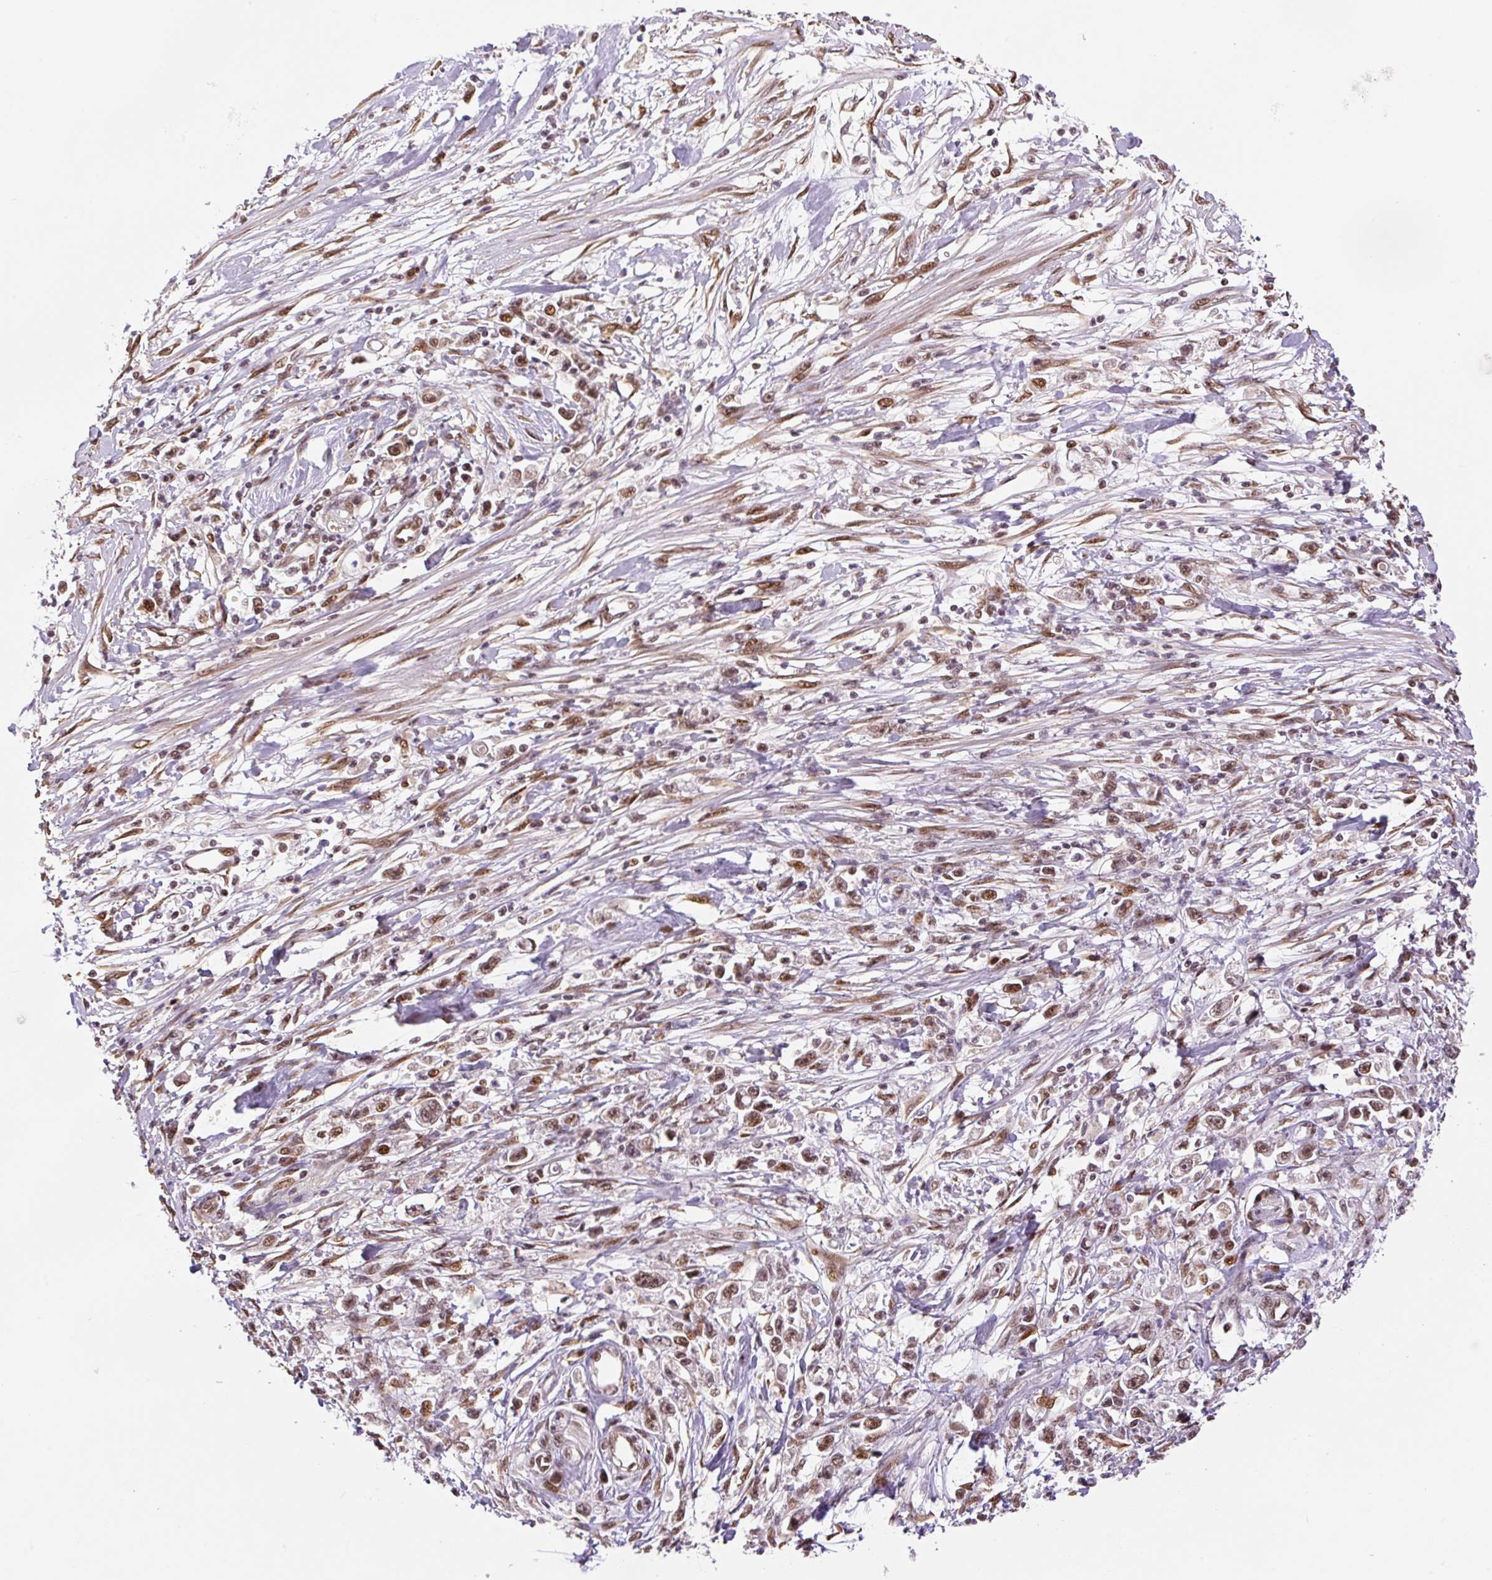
{"staining": {"intensity": "moderate", "quantity": ">75%", "location": "nuclear"}, "tissue": "stomach cancer", "cell_type": "Tumor cells", "image_type": "cancer", "snomed": [{"axis": "morphology", "description": "Adenocarcinoma, NOS"}, {"axis": "topography", "description": "Stomach"}], "caption": "Human stomach cancer (adenocarcinoma) stained for a protein (brown) shows moderate nuclear positive positivity in approximately >75% of tumor cells.", "gene": "INTS8", "patient": {"sex": "female", "age": 59}}